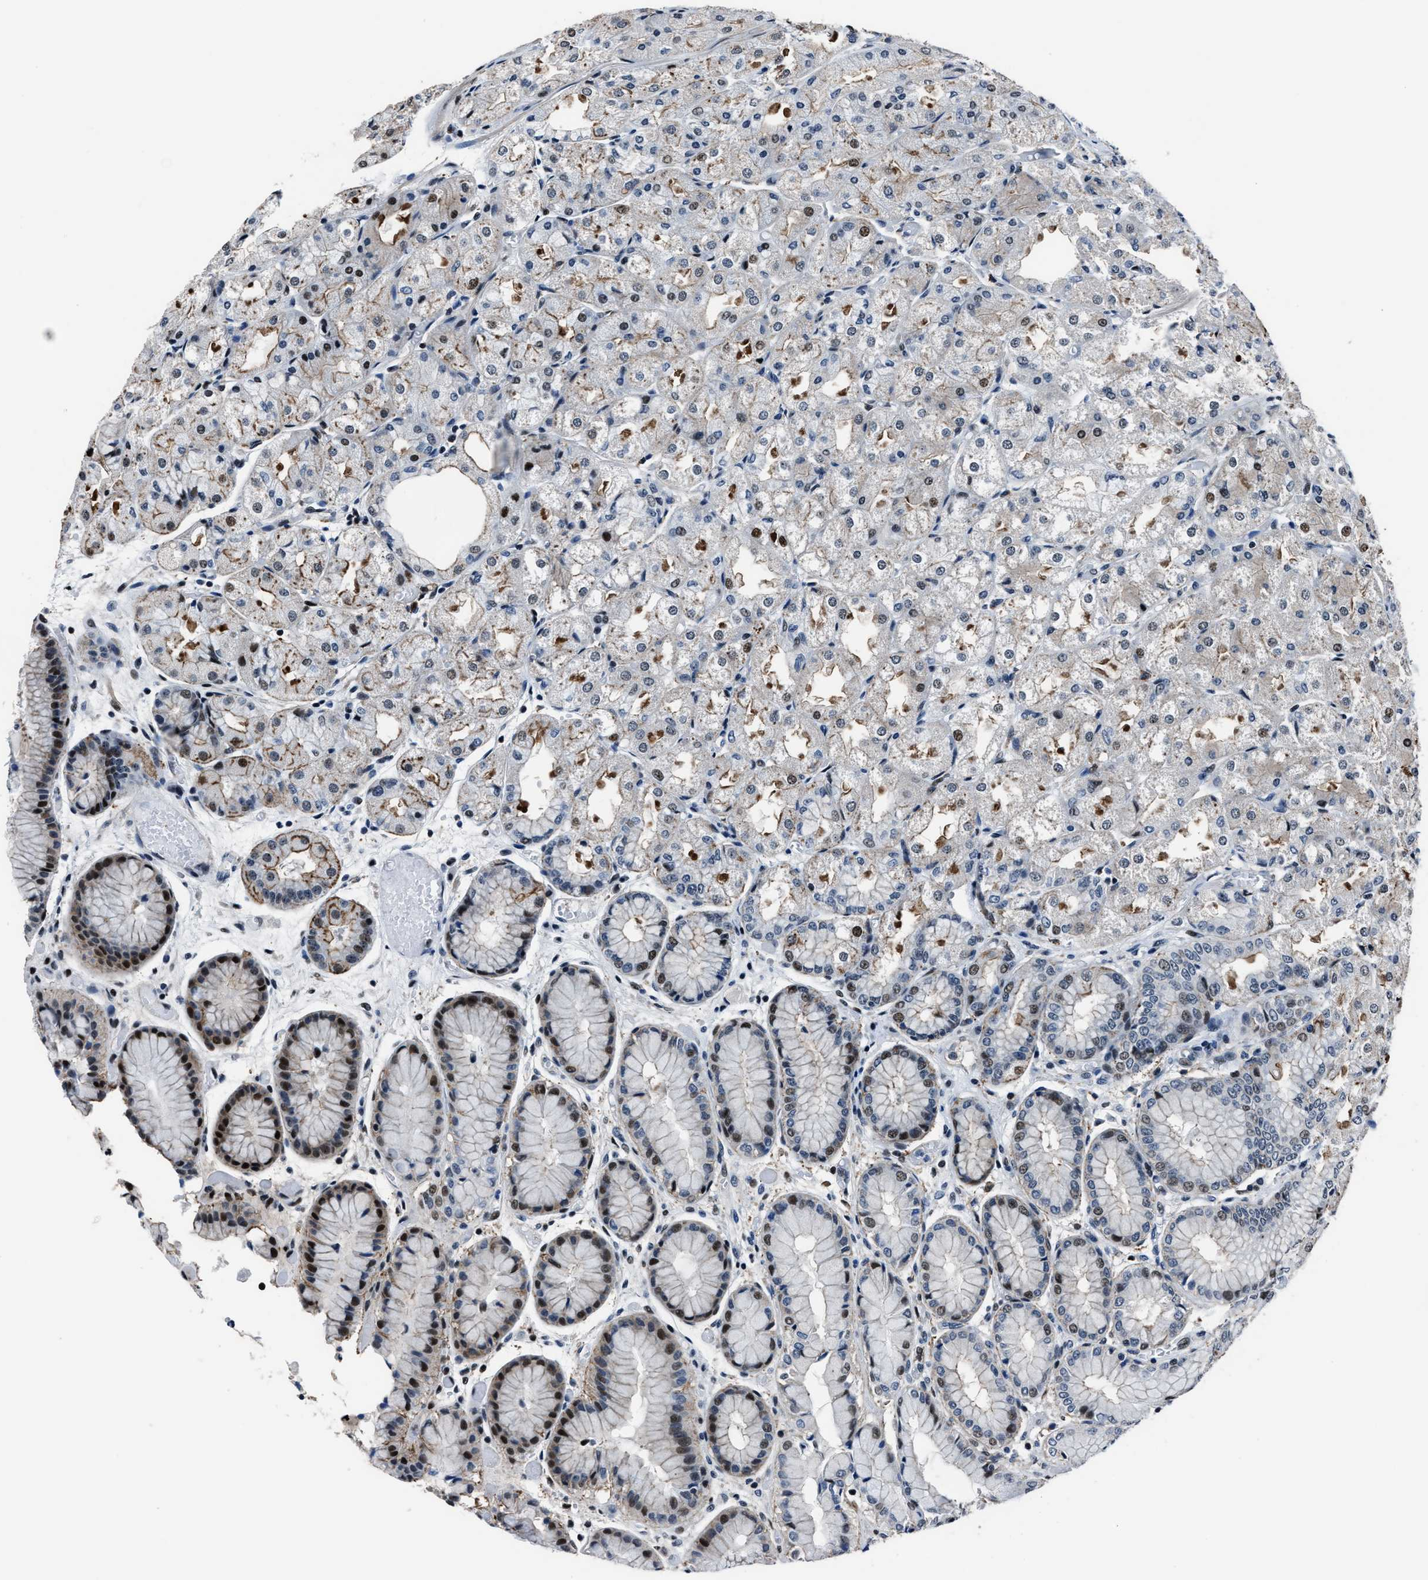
{"staining": {"intensity": "moderate", "quantity": "25%-75%", "location": "cytoplasmic/membranous,nuclear"}, "tissue": "stomach", "cell_type": "Glandular cells", "image_type": "normal", "snomed": [{"axis": "morphology", "description": "Normal tissue, NOS"}, {"axis": "topography", "description": "Stomach, upper"}], "caption": "Stomach stained for a protein demonstrates moderate cytoplasmic/membranous,nuclear positivity in glandular cells.", "gene": "PPIE", "patient": {"sex": "male", "age": 72}}